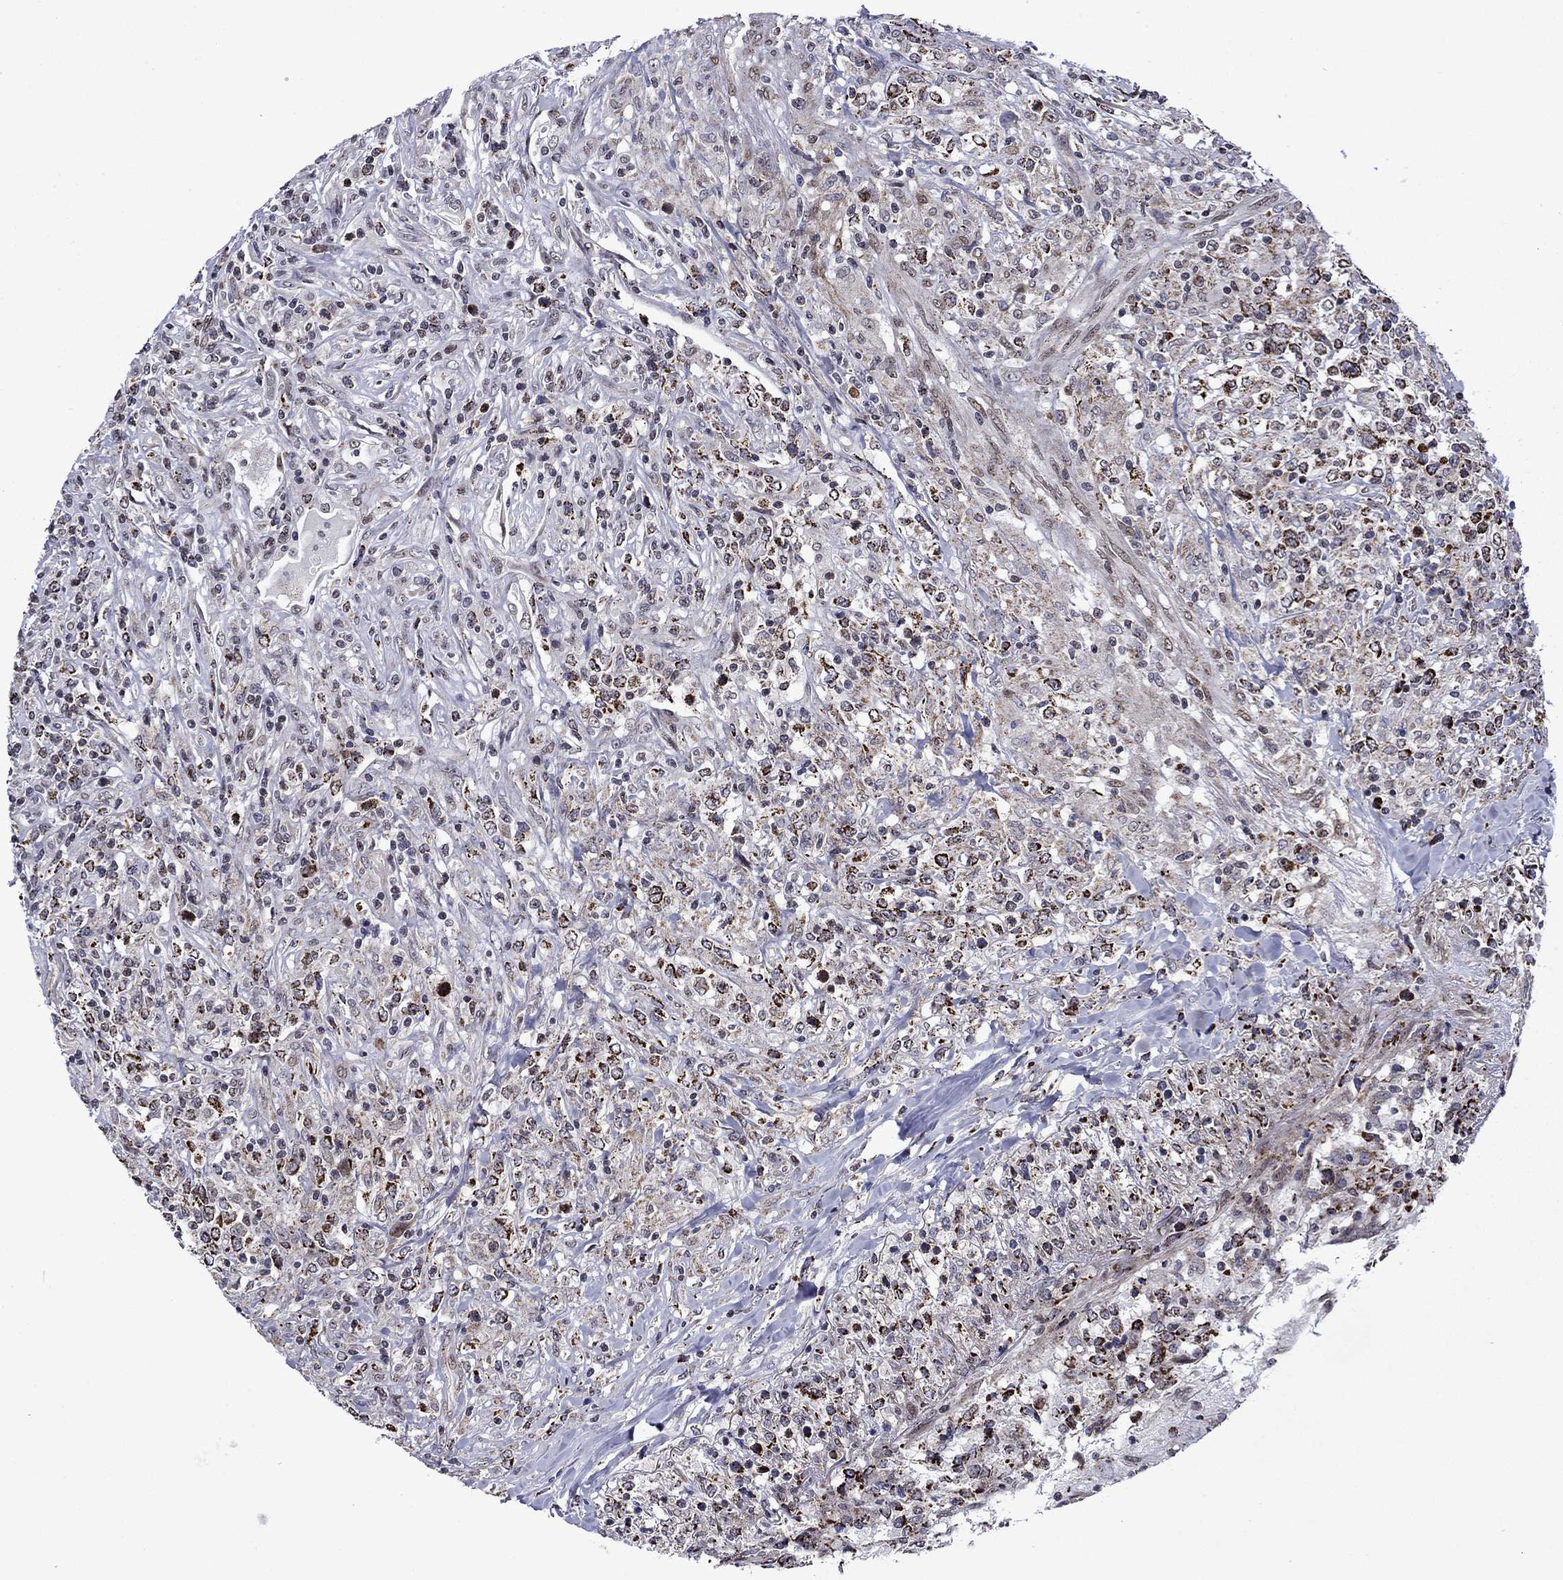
{"staining": {"intensity": "moderate", "quantity": "<25%", "location": "cytoplasmic/membranous"}, "tissue": "lymphoma", "cell_type": "Tumor cells", "image_type": "cancer", "snomed": [{"axis": "morphology", "description": "Malignant lymphoma, non-Hodgkin's type, High grade"}, {"axis": "topography", "description": "Lung"}], "caption": "High-magnification brightfield microscopy of malignant lymphoma, non-Hodgkin's type (high-grade) stained with DAB (3,3'-diaminobenzidine) (brown) and counterstained with hematoxylin (blue). tumor cells exhibit moderate cytoplasmic/membranous staining is present in about<25% of cells.", "gene": "SURF2", "patient": {"sex": "male", "age": 79}}